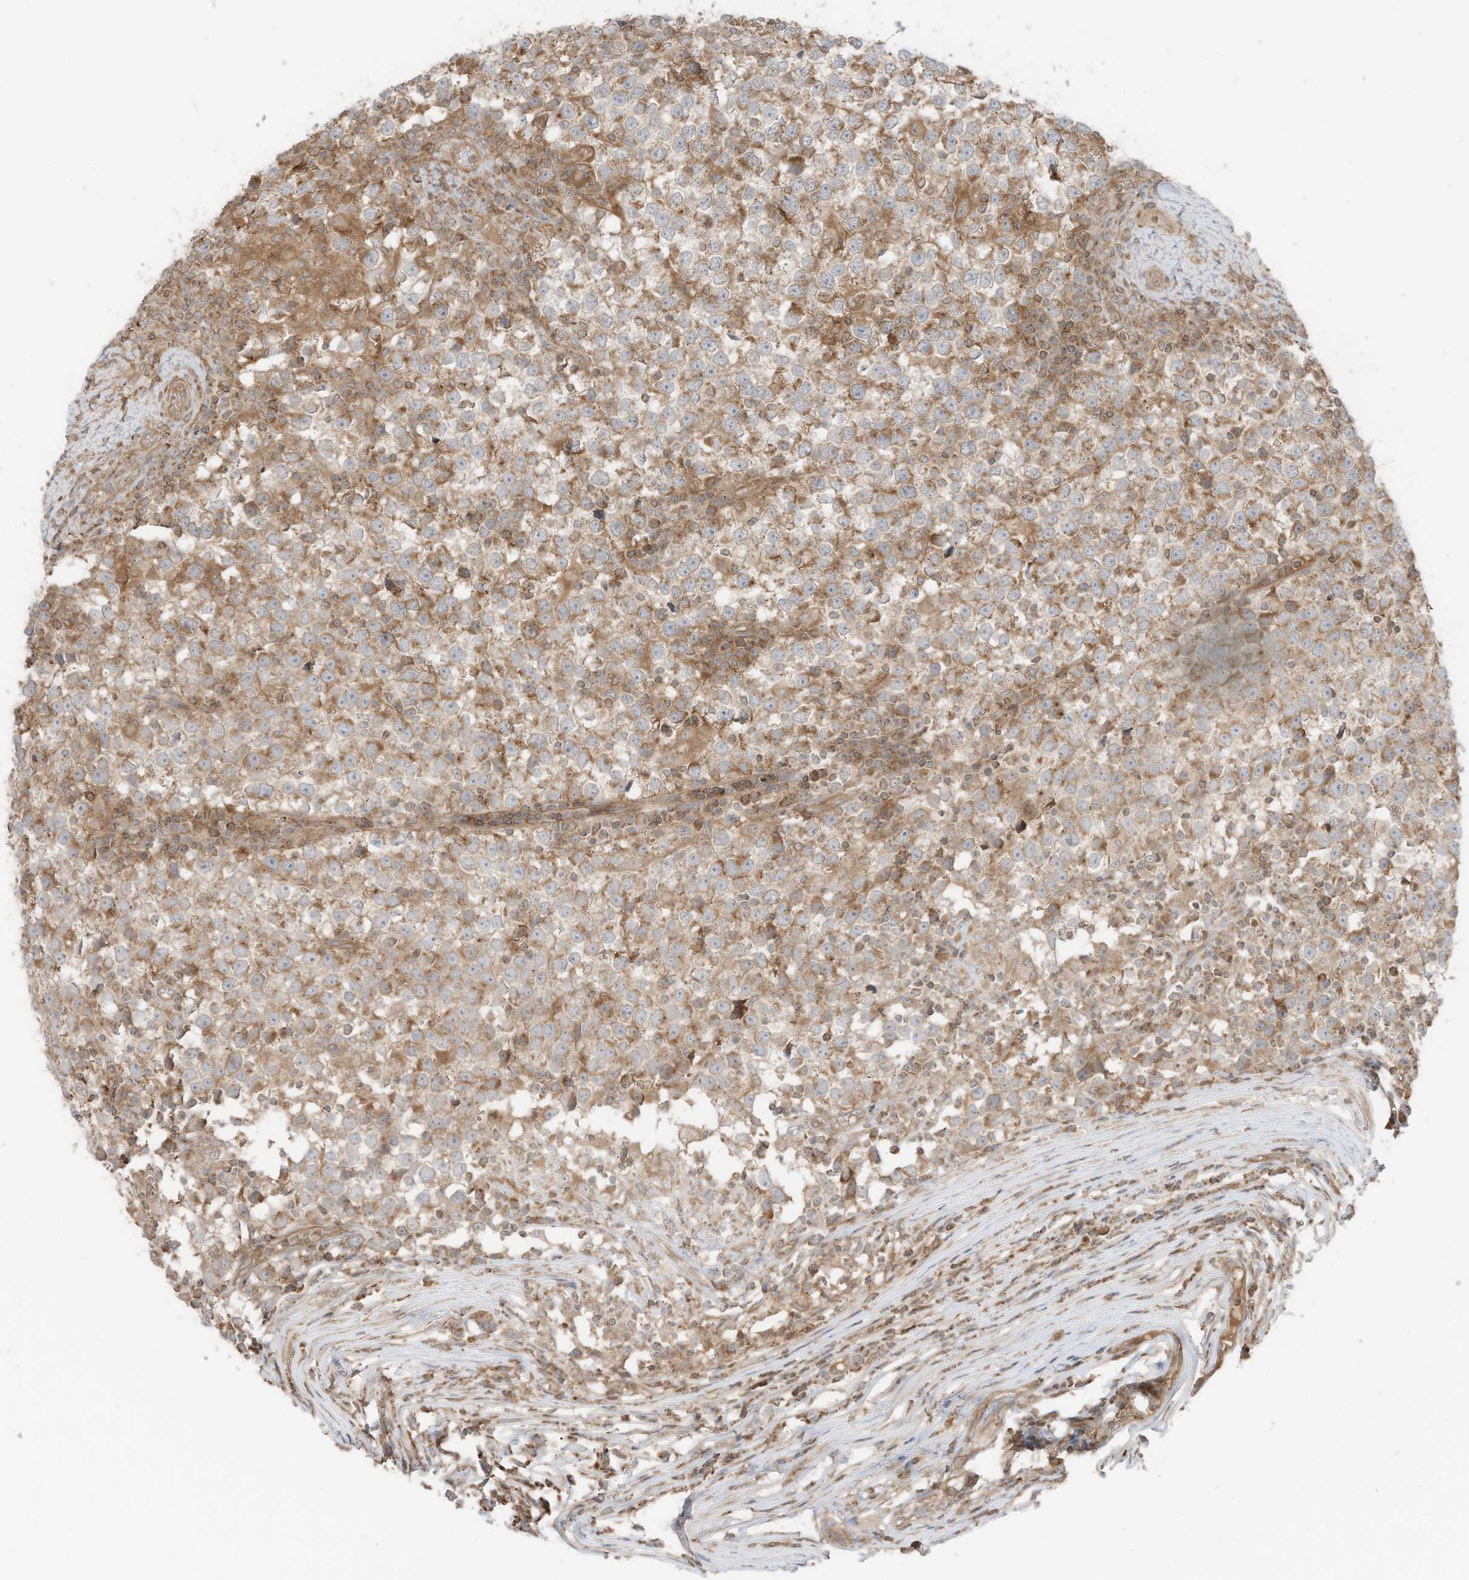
{"staining": {"intensity": "moderate", "quantity": ">75%", "location": "cytoplasmic/membranous"}, "tissue": "testis cancer", "cell_type": "Tumor cells", "image_type": "cancer", "snomed": [{"axis": "morphology", "description": "Seminoma, NOS"}, {"axis": "topography", "description": "Testis"}], "caption": "A high-resolution micrograph shows immunohistochemistry staining of testis cancer (seminoma), which reveals moderate cytoplasmic/membranous expression in about >75% of tumor cells.", "gene": "SLC25A12", "patient": {"sex": "male", "age": 65}}